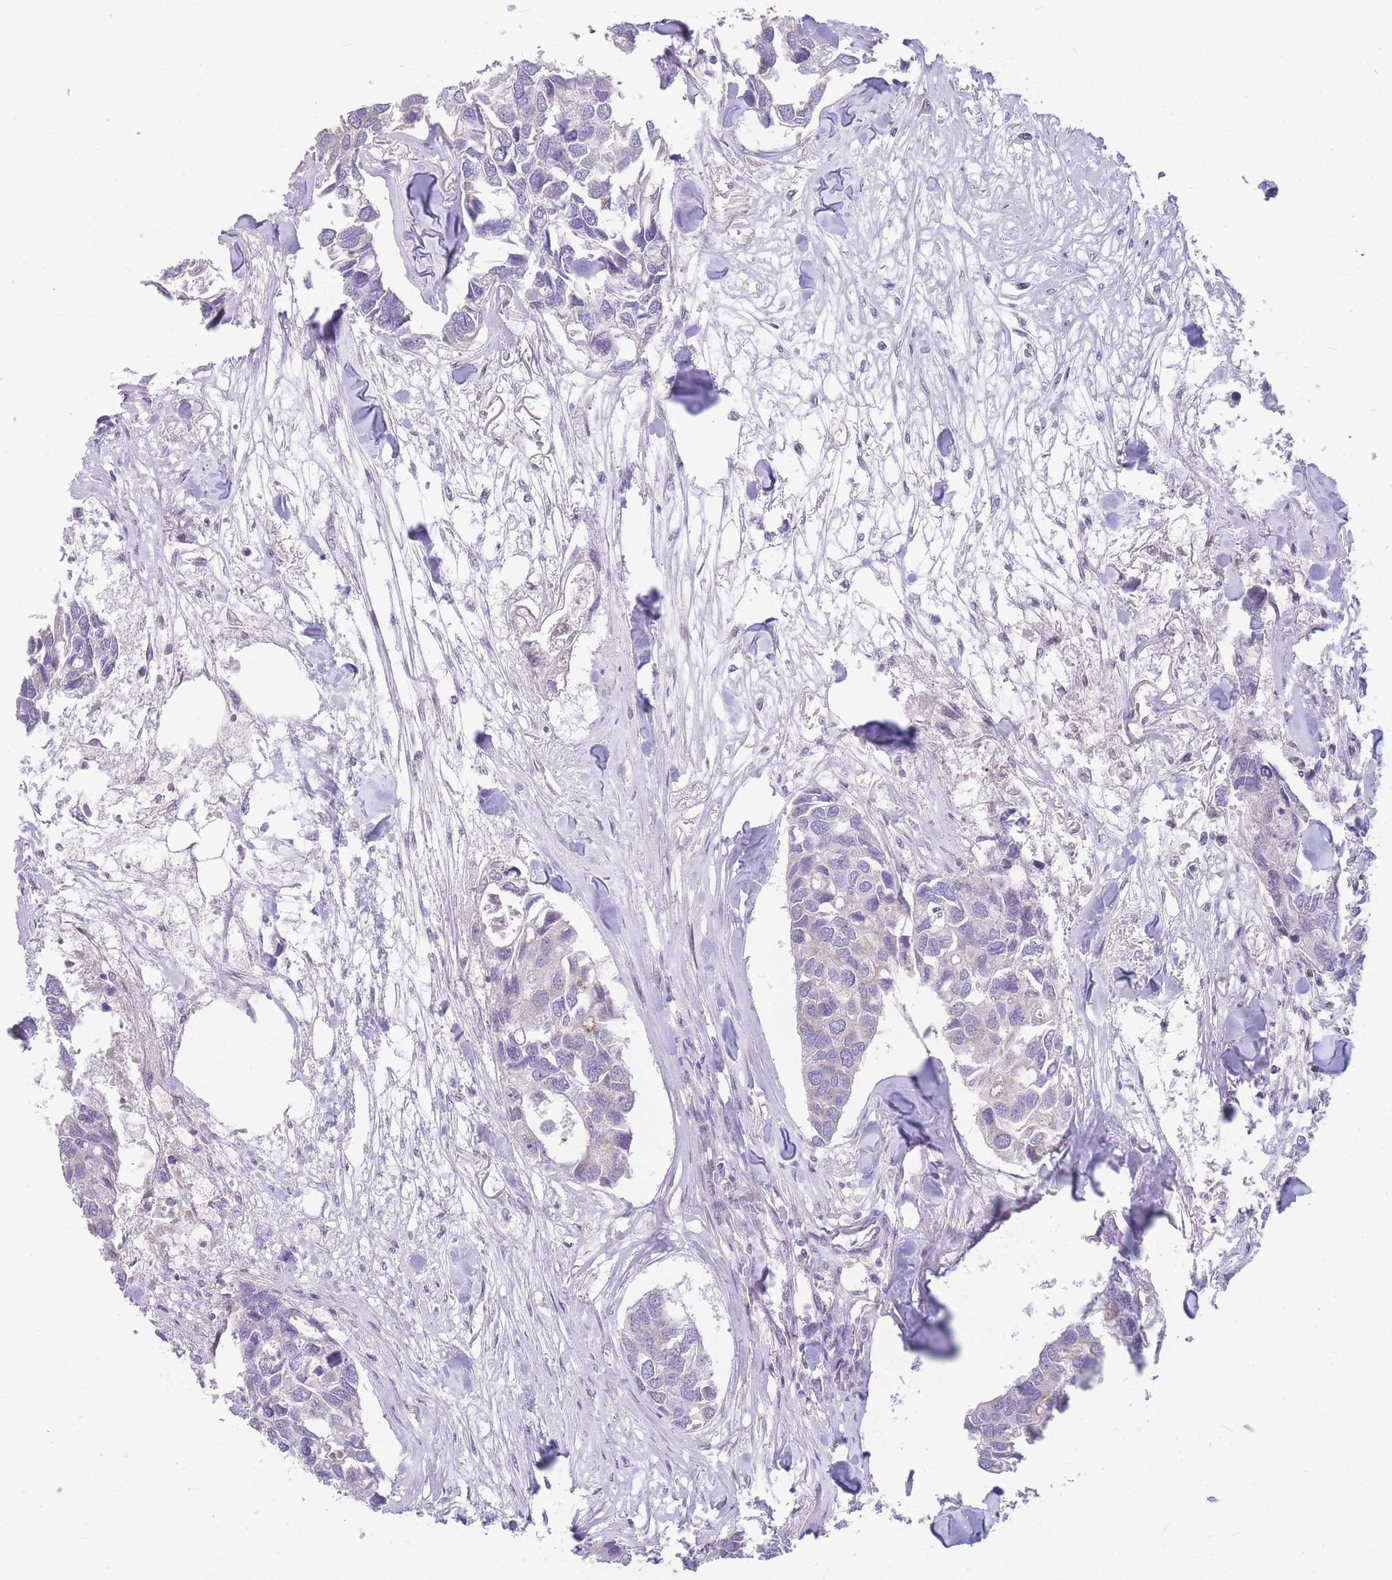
{"staining": {"intensity": "negative", "quantity": "none", "location": "none"}, "tissue": "breast cancer", "cell_type": "Tumor cells", "image_type": "cancer", "snomed": [{"axis": "morphology", "description": "Duct carcinoma"}, {"axis": "topography", "description": "Breast"}], "caption": "DAB immunohistochemical staining of human breast cancer exhibits no significant expression in tumor cells.", "gene": "SHCBP1", "patient": {"sex": "female", "age": 83}}